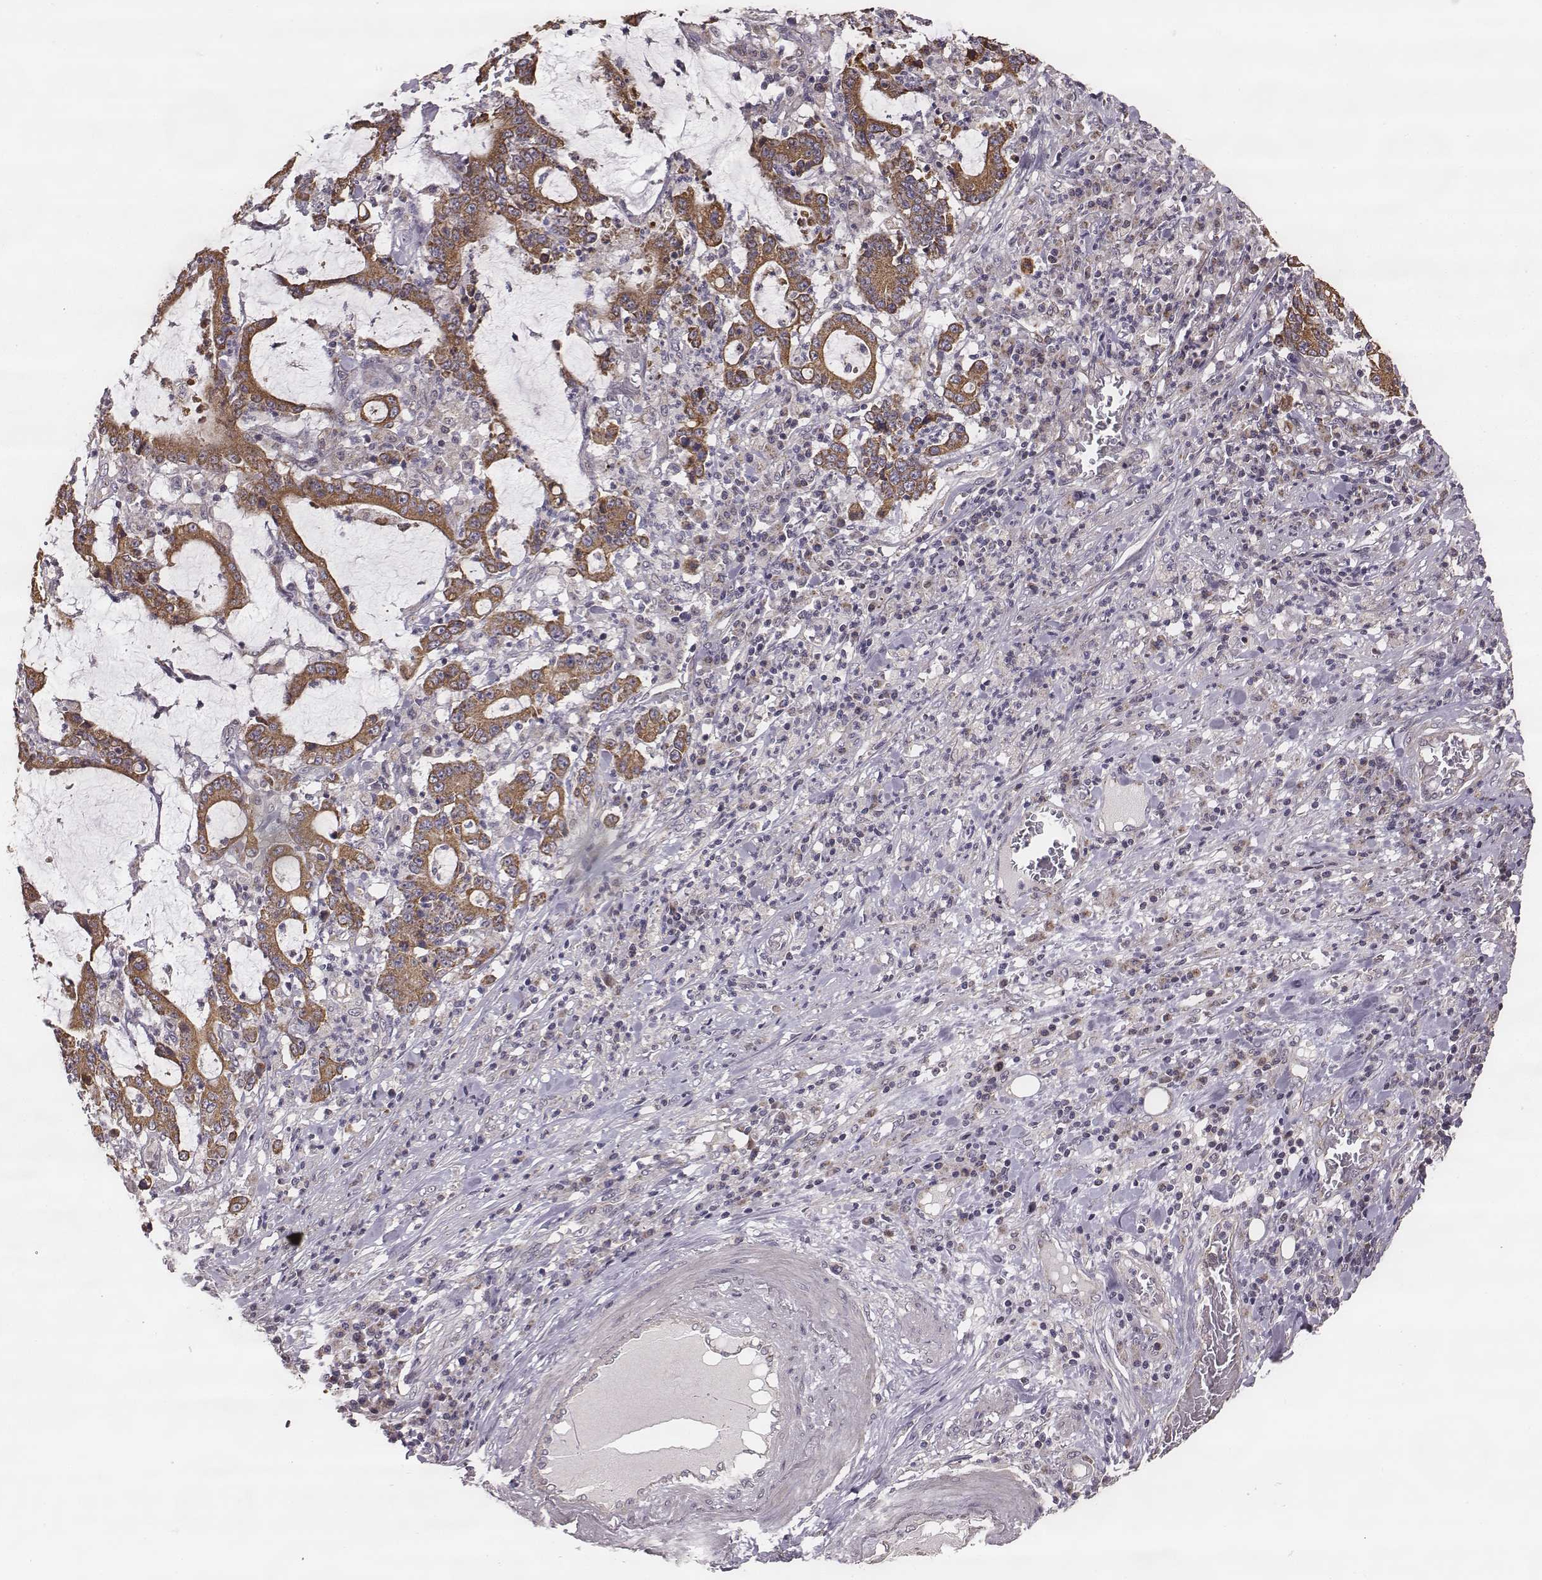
{"staining": {"intensity": "moderate", "quantity": ">75%", "location": "cytoplasmic/membranous"}, "tissue": "stomach cancer", "cell_type": "Tumor cells", "image_type": "cancer", "snomed": [{"axis": "morphology", "description": "Adenocarcinoma, NOS"}, {"axis": "topography", "description": "Stomach, upper"}], "caption": "Immunohistochemistry (IHC) of human stomach adenocarcinoma exhibits medium levels of moderate cytoplasmic/membranous staining in about >75% of tumor cells. The staining was performed using DAB, with brown indicating positive protein expression. Nuclei are stained blue with hematoxylin.", "gene": "HAVCR1", "patient": {"sex": "male", "age": 68}}